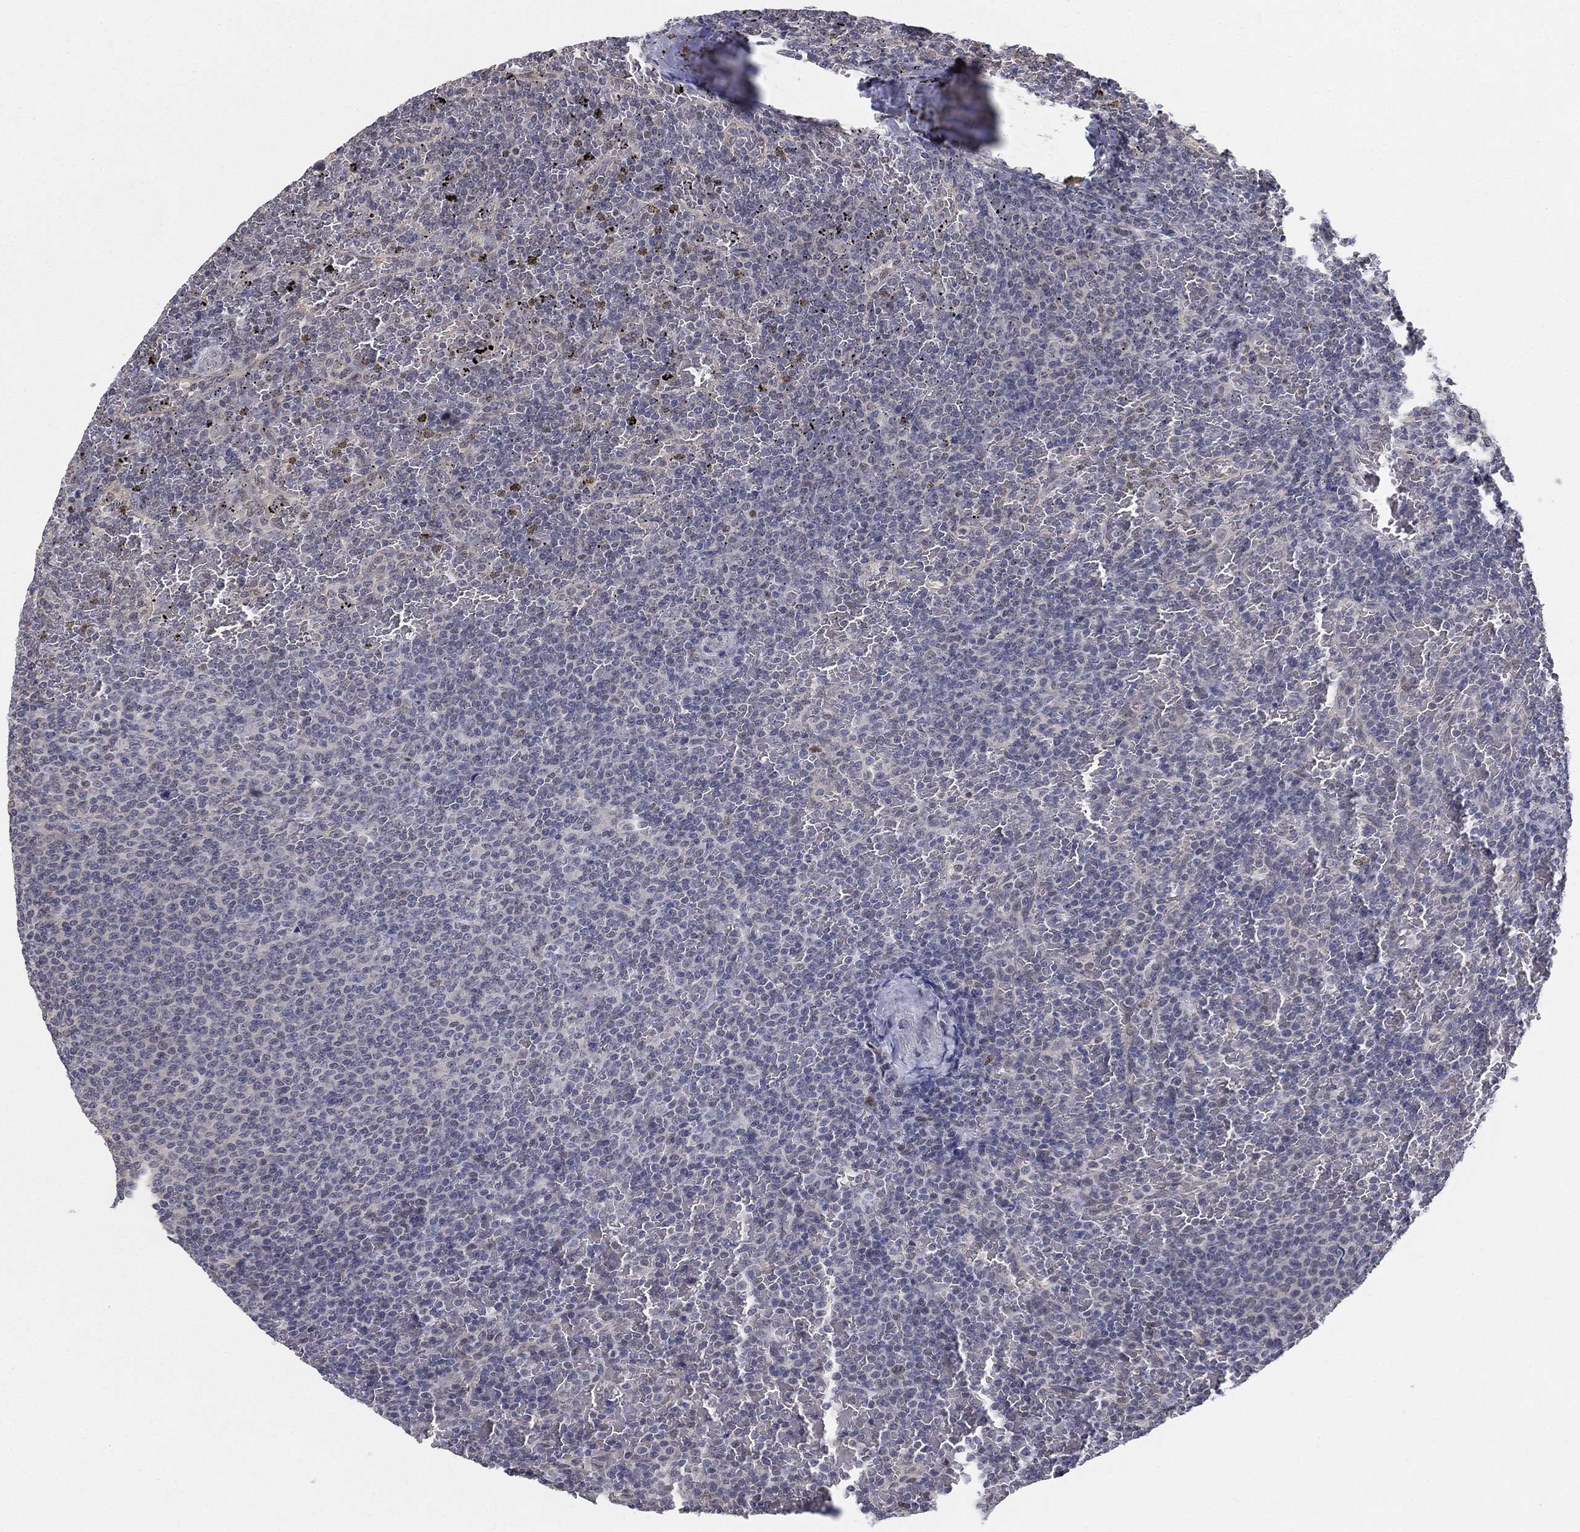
{"staining": {"intensity": "negative", "quantity": "none", "location": "none"}, "tissue": "lymphoma", "cell_type": "Tumor cells", "image_type": "cancer", "snomed": [{"axis": "morphology", "description": "Malignant lymphoma, non-Hodgkin's type, Low grade"}, {"axis": "topography", "description": "Spleen"}], "caption": "Protein analysis of malignant lymphoma, non-Hodgkin's type (low-grade) demonstrates no significant staining in tumor cells.", "gene": "CENPE", "patient": {"sex": "female", "age": 77}}